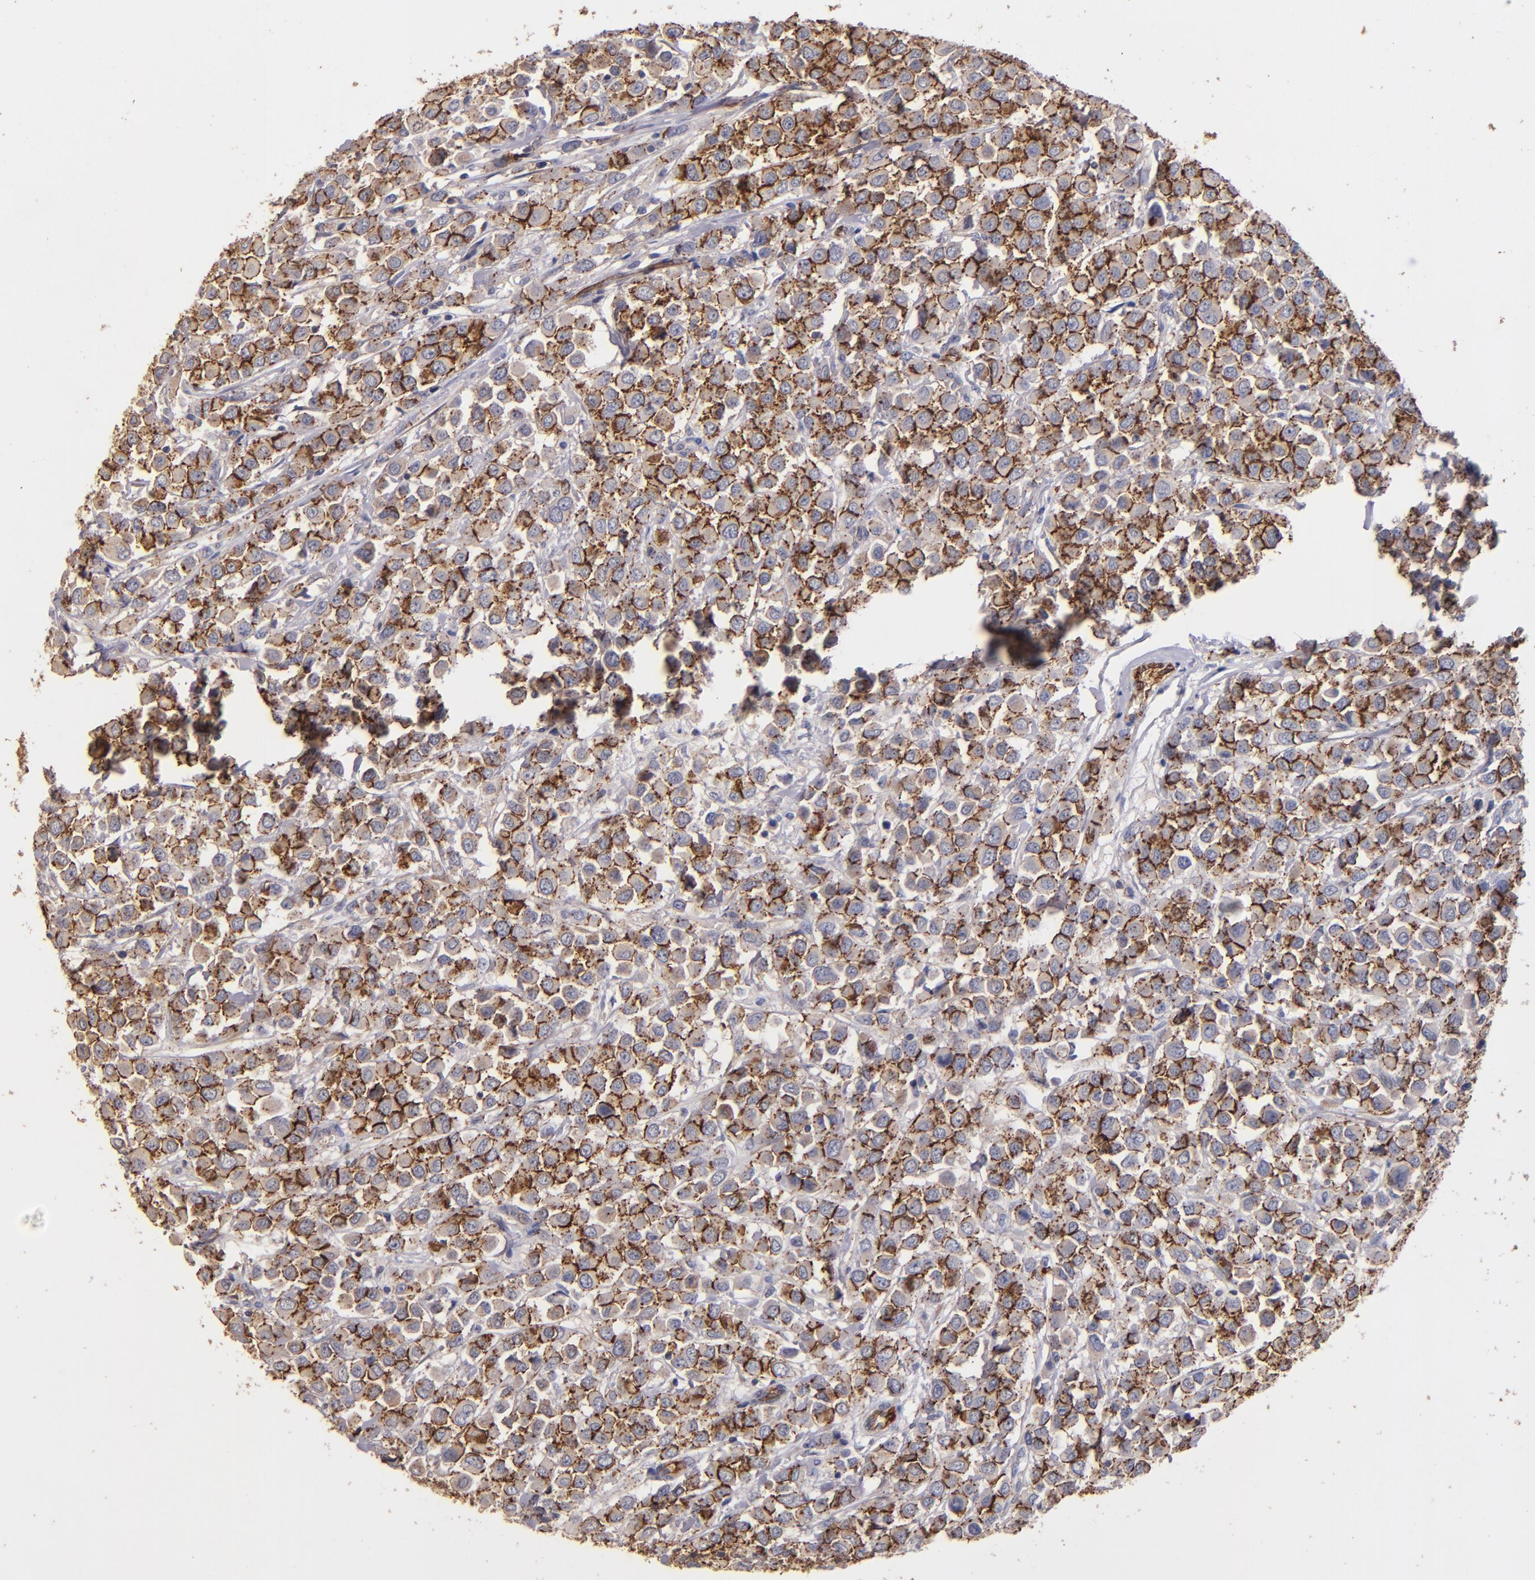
{"staining": {"intensity": "moderate", "quantity": "25%-75%", "location": "cytoplasmic/membranous"}, "tissue": "breast cancer", "cell_type": "Tumor cells", "image_type": "cancer", "snomed": [{"axis": "morphology", "description": "Duct carcinoma"}, {"axis": "topography", "description": "Breast"}], "caption": "IHC (DAB) staining of human intraductal carcinoma (breast) displays moderate cytoplasmic/membranous protein staining in about 25%-75% of tumor cells.", "gene": "CLDN5", "patient": {"sex": "female", "age": 61}}